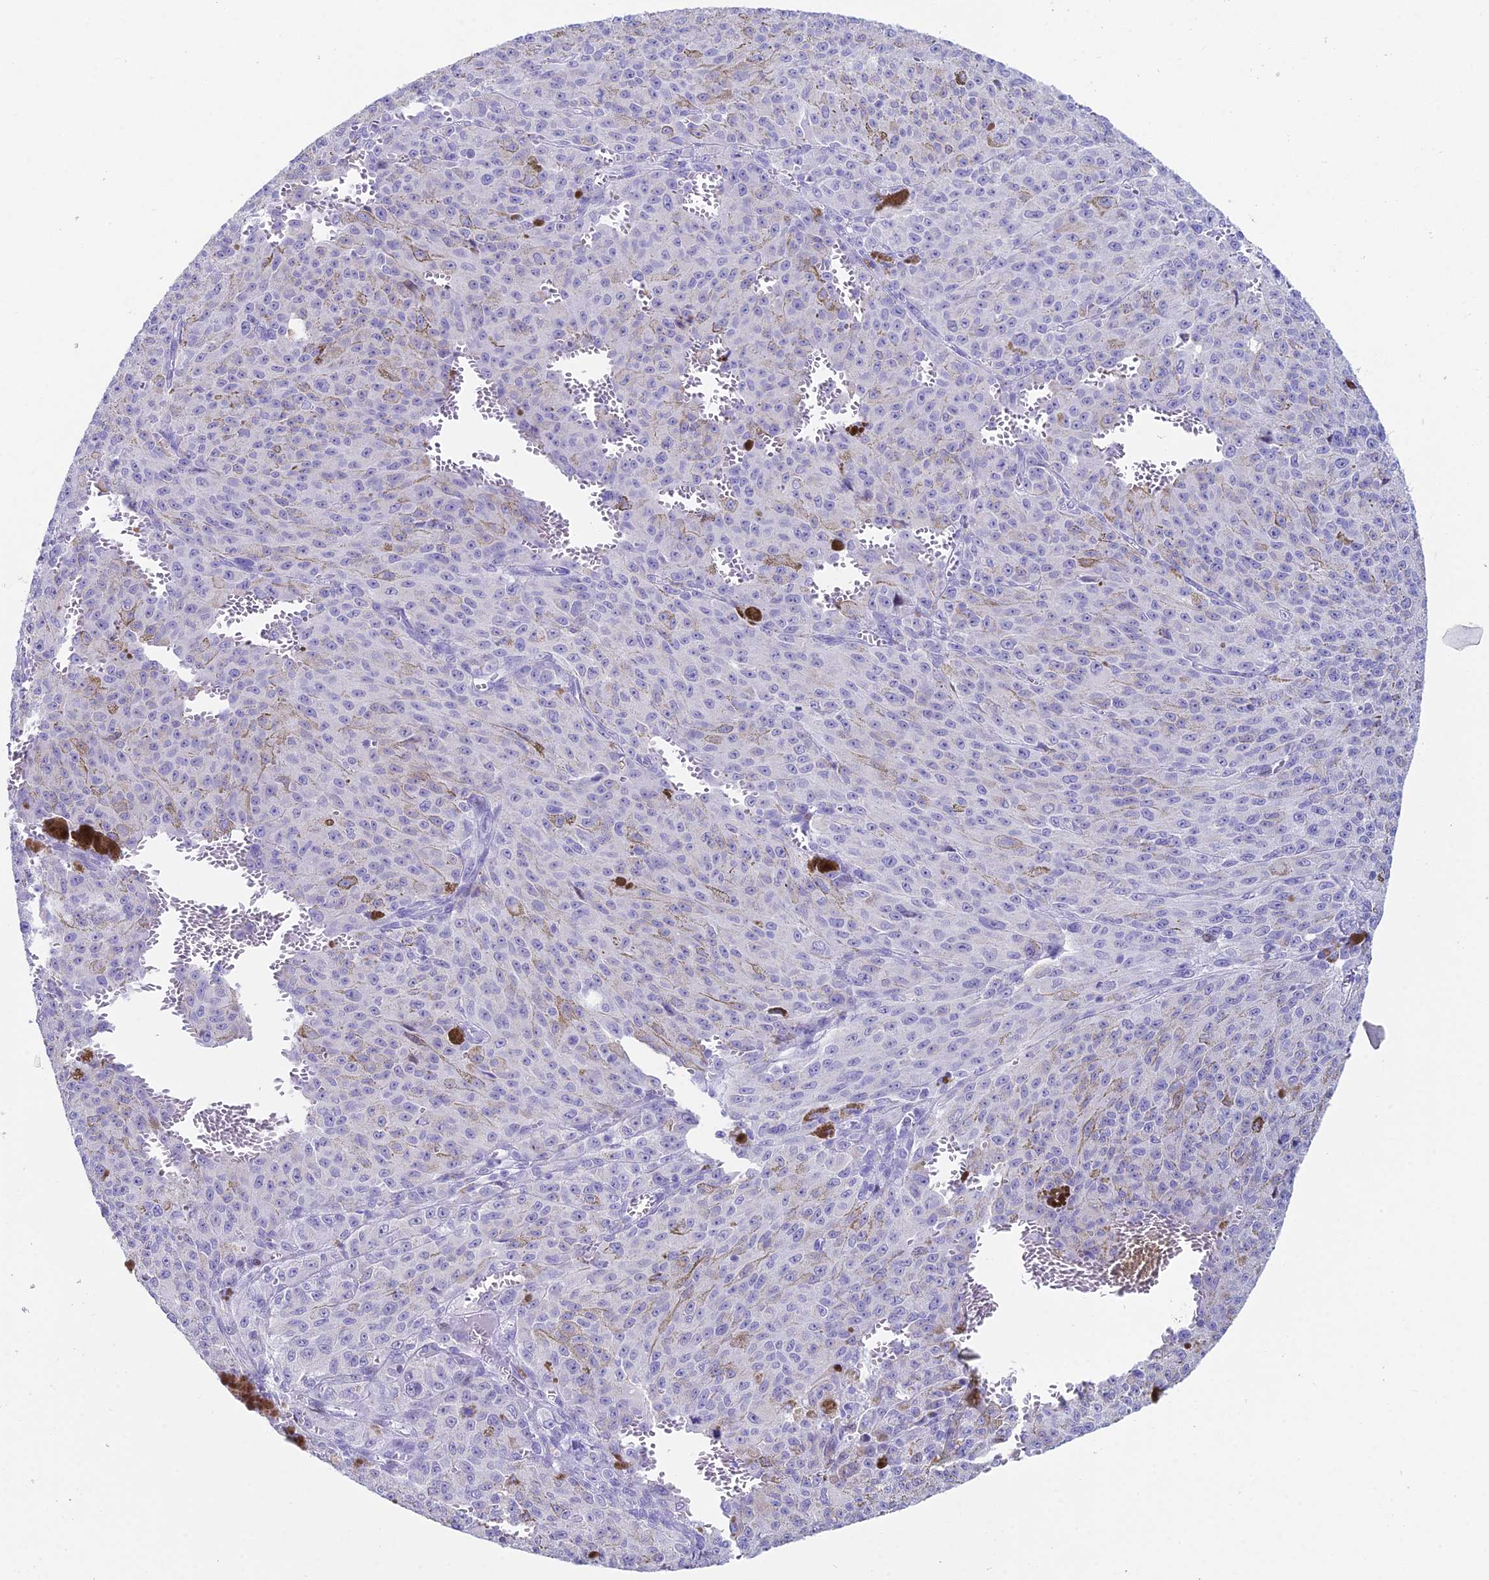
{"staining": {"intensity": "negative", "quantity": "none", "location": "none"}, "tissue": "melanoma", "cell_type": "Tumor cells", "image_type": "cancer", "snomed": [{"axis": "morphology", "description": "Malignant melanoma, NOS"}, {"axis": "topography", "description": "Skin"}], "caption": "IHC photomicrograph of neoplastic tissue: human melanoma stained with DAB (3,3'-diaminobenzidine) displays no significant protein staining in tumor cells.", "gene": "CC2D2A", "patient": {"sex": "female", "age": 52}}